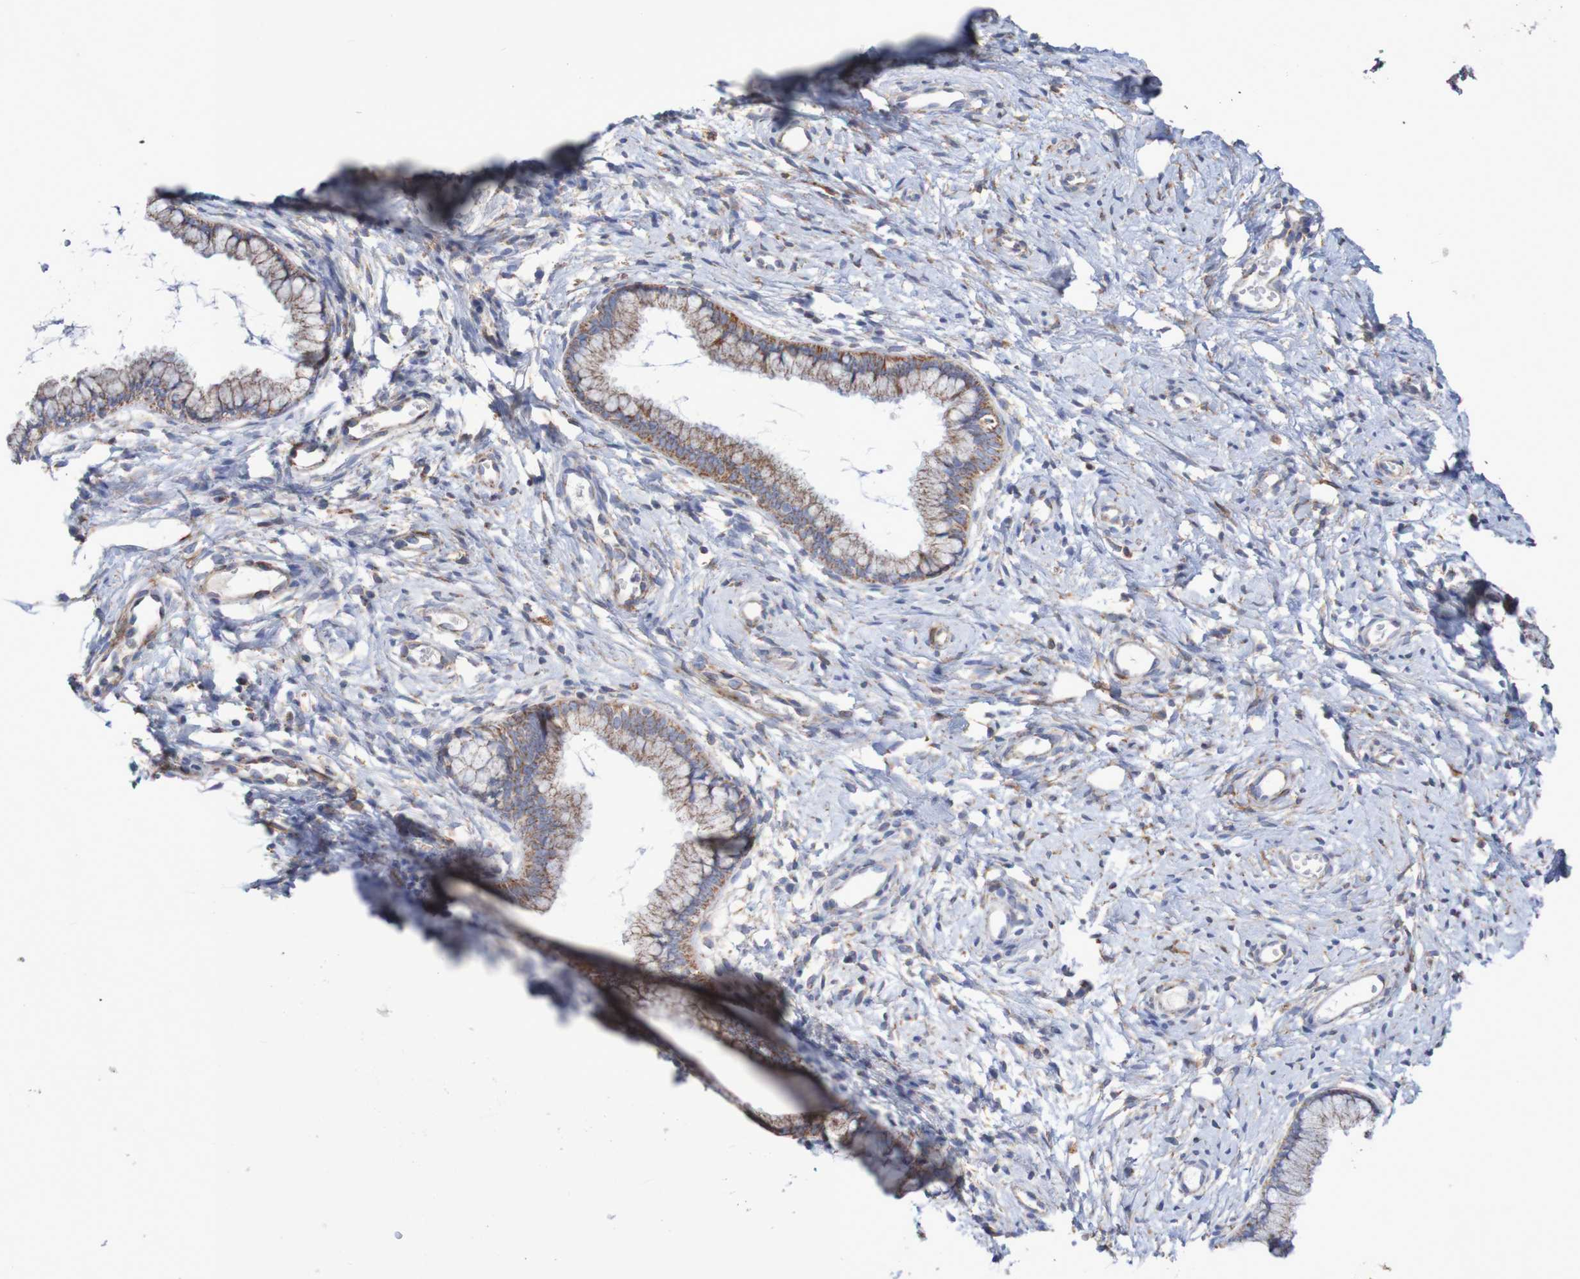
{"staining": {"intensity": "moderate", "quantity": "25%-75%", "location": "cytoplasmic/membranous"}, "tissue": "cervix", "cell_type": "Glandular cells", "image_type": "normal", "snomed": [{"axis": "morphology", "description": "Normal tissue, NOS"}, {"axis": "topography", "description": "Cervix"}], "caption": "Glandular cells show moderate cytoplasmic/membranous expression in approximately 25%-75% of cells in benign cervix. The staining was performed using DAB (3,3'-diaminobenzidine), with brown indicating positive protein expression. Nuclei are stained blue with hematoxylin.", "gene": "MMEL1", "patient": {"sex": "female", "age": 65}}